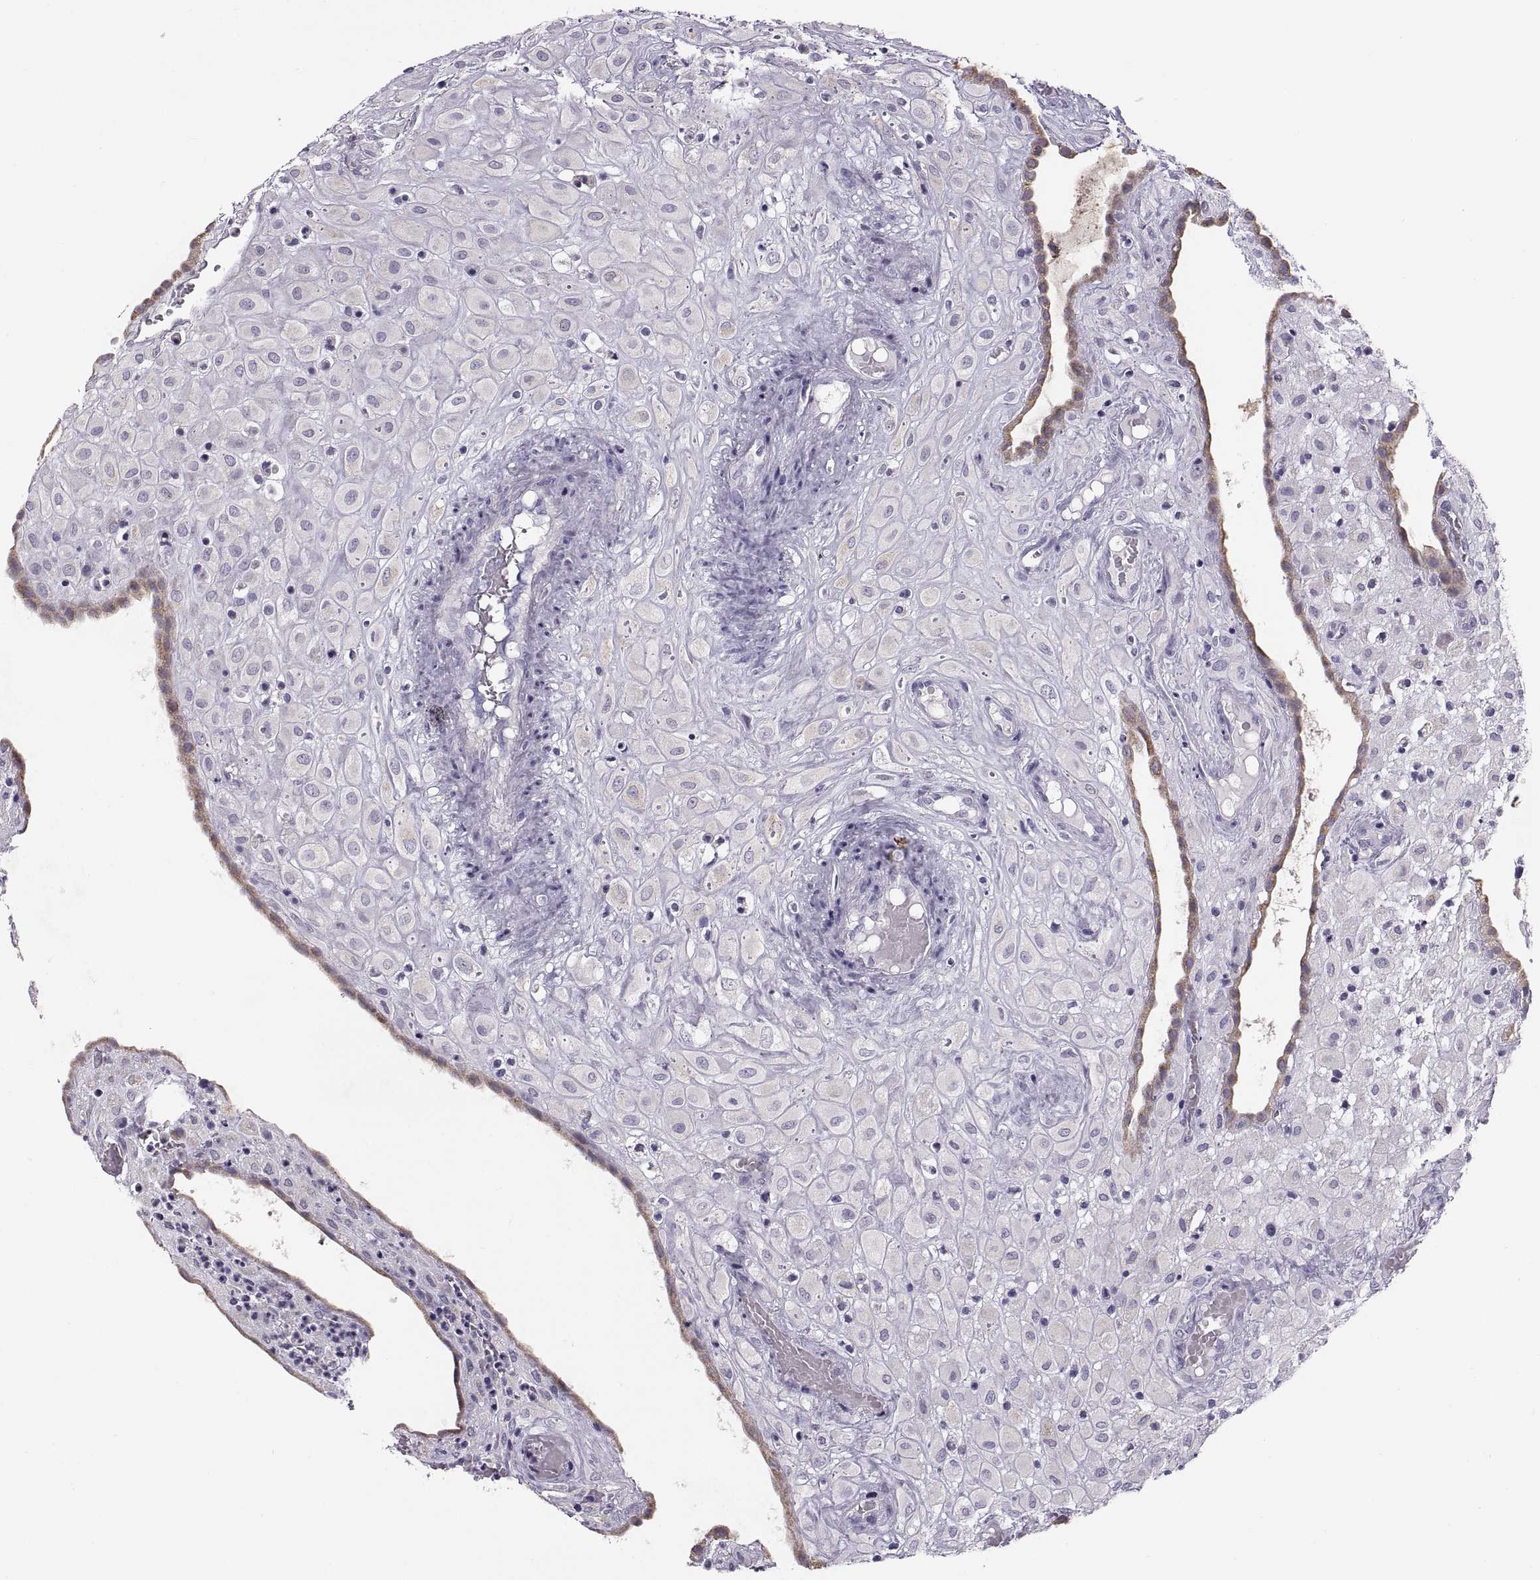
{"staining": {"intensity": "negative", "quantity": "none", "location": "none"}, "tissue": "placenta", "cell_type": "Decidual cells", "image_type": "normal", "snomed": [{"axis": "morphology", "description": "Normal tissue, NOS"}, {"axis": "topography", "description": "Placenta"}], "caption": "Decidual cells show no significant protein expression in benign placenta. (Brightfield microscopy of DAB immunohistochemistry (IHC) at high magnification).", "gene": "COL9A3", "patient": {"sex": "female", "age": 24}}